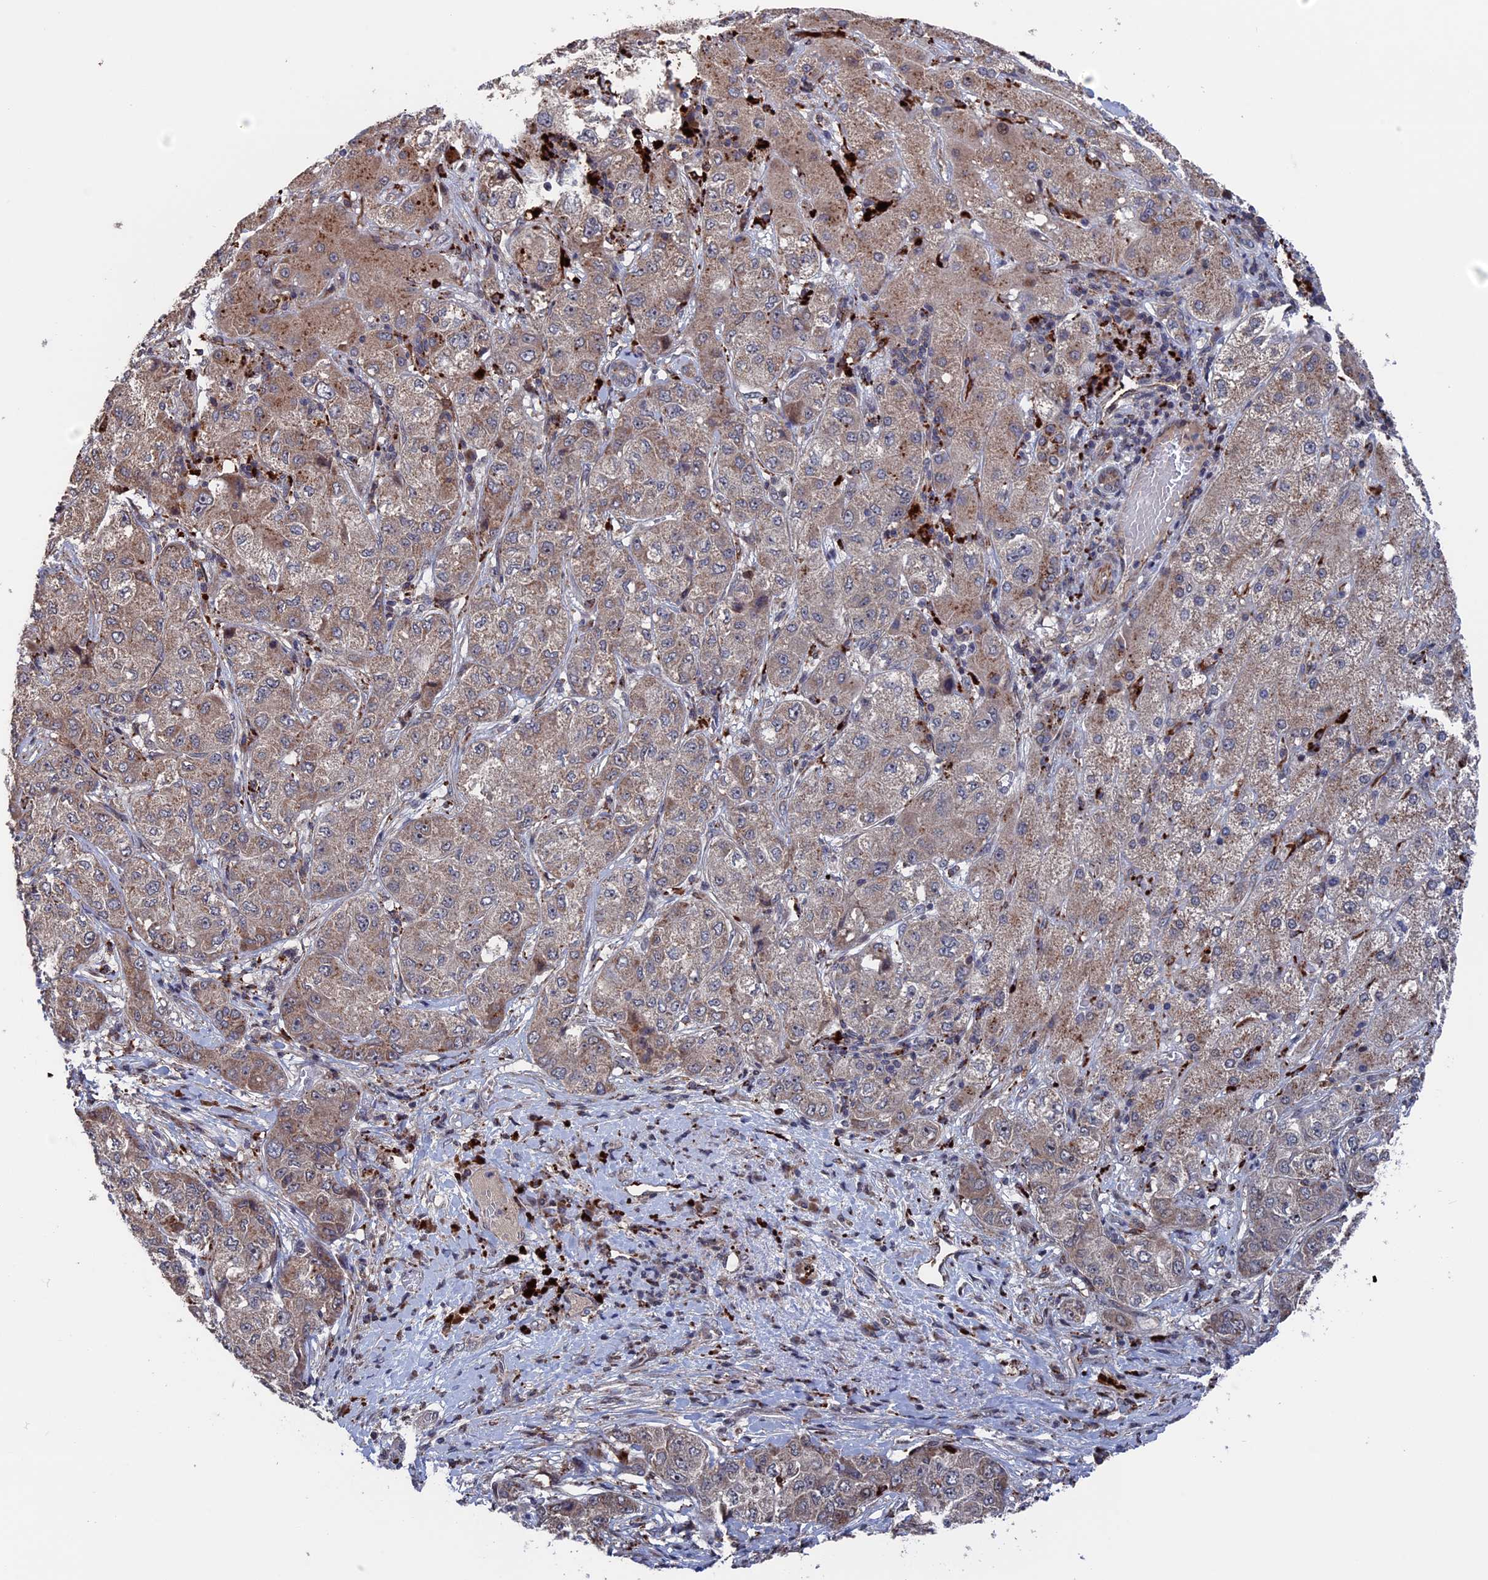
{"staining": {"intensity": "weak", "quantity": ">75%", "location": "cytoplasmic/membranous"}, "tissue": "liver cancer", "cell_type": "Tumor cells", "image_type": "cancer", "snomed": [{"axis": "morphology", "description": "Carcinoma, Hepatocellular, NOS"}, {"axis": "topography", "description": "Liver"}], "caption": "DAB (3,3'-diaminobenzidine) immunohistochemical staining of liver cancer (hepatocellular carcinoma) shows weak cytoplasmic/membranous protein staining in about >75% of tumor cells.", "gene": "PLA2G15", "patient": {"sex": "male", "age": 80}}